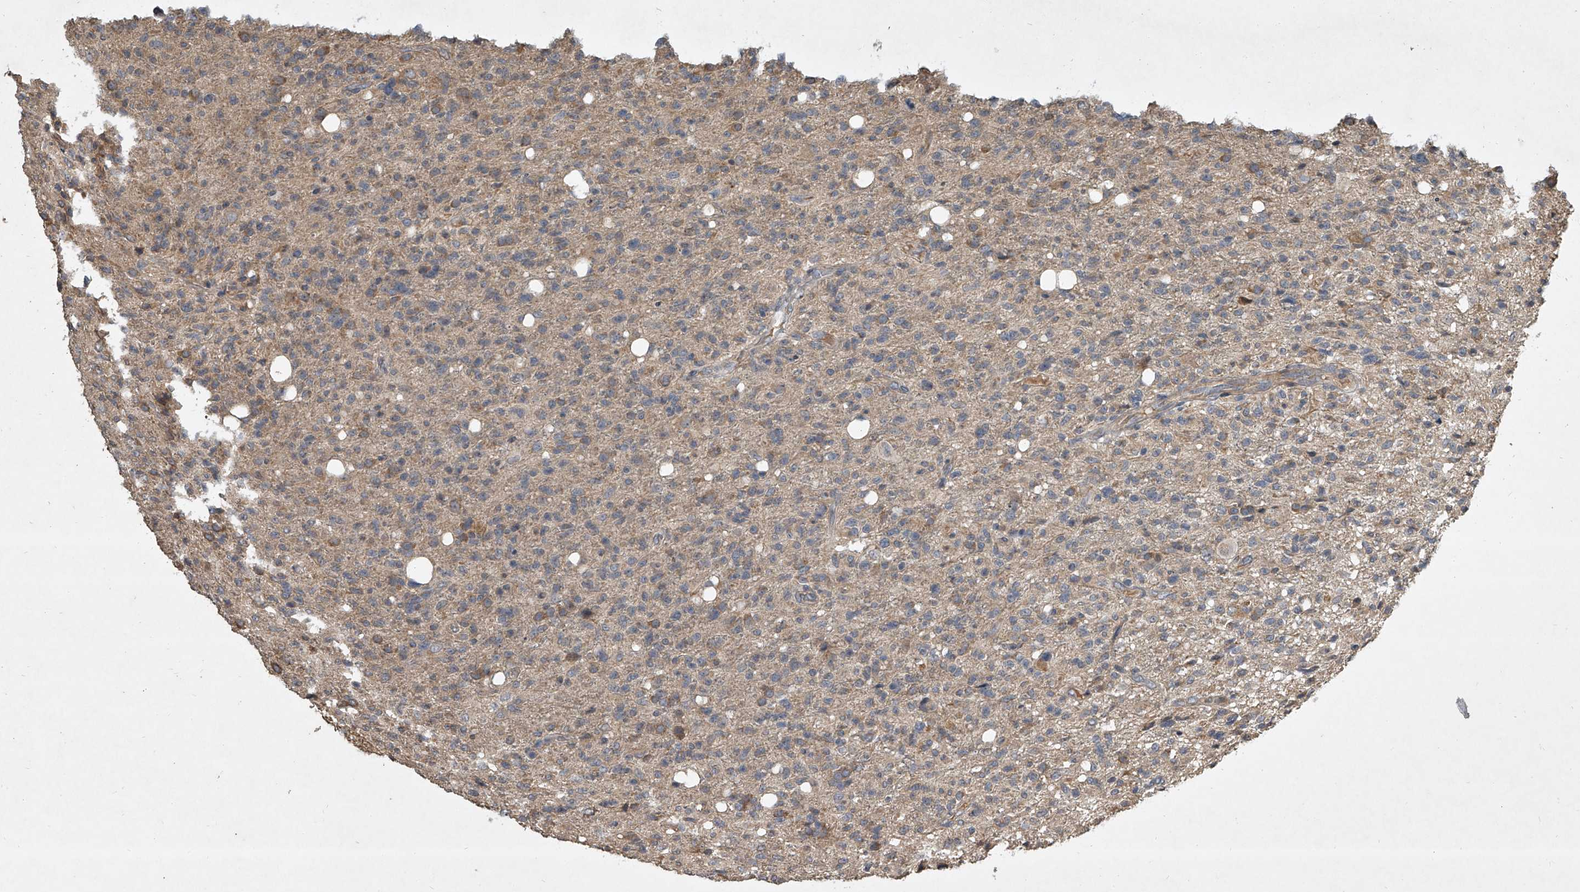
{"staining": {"intensity": "moderate", "quantity": "<25%", "location": "cytoplasmic/membranous"}, "tissue": "glioma", "cell_type": "Tumor cells", "image_type": "cancer", "snomed": [{"axis": "morphology", "description": "Glioma, malignant, High grade"}, {"axis": "topography", "description": "Brain"}], "caption": "Immunohistochemical staining of human high-grade glioma (malignant) exhibits moderate cytoplasmic/membranous protein positivity in about <25% of tumor cells. Using DAB (brown) and hematoxylin (blue) stains, captured at high magnification using brightfield microscopy.", "gene": "NFS1", "patient": {"sex": "female", "age": 57}}